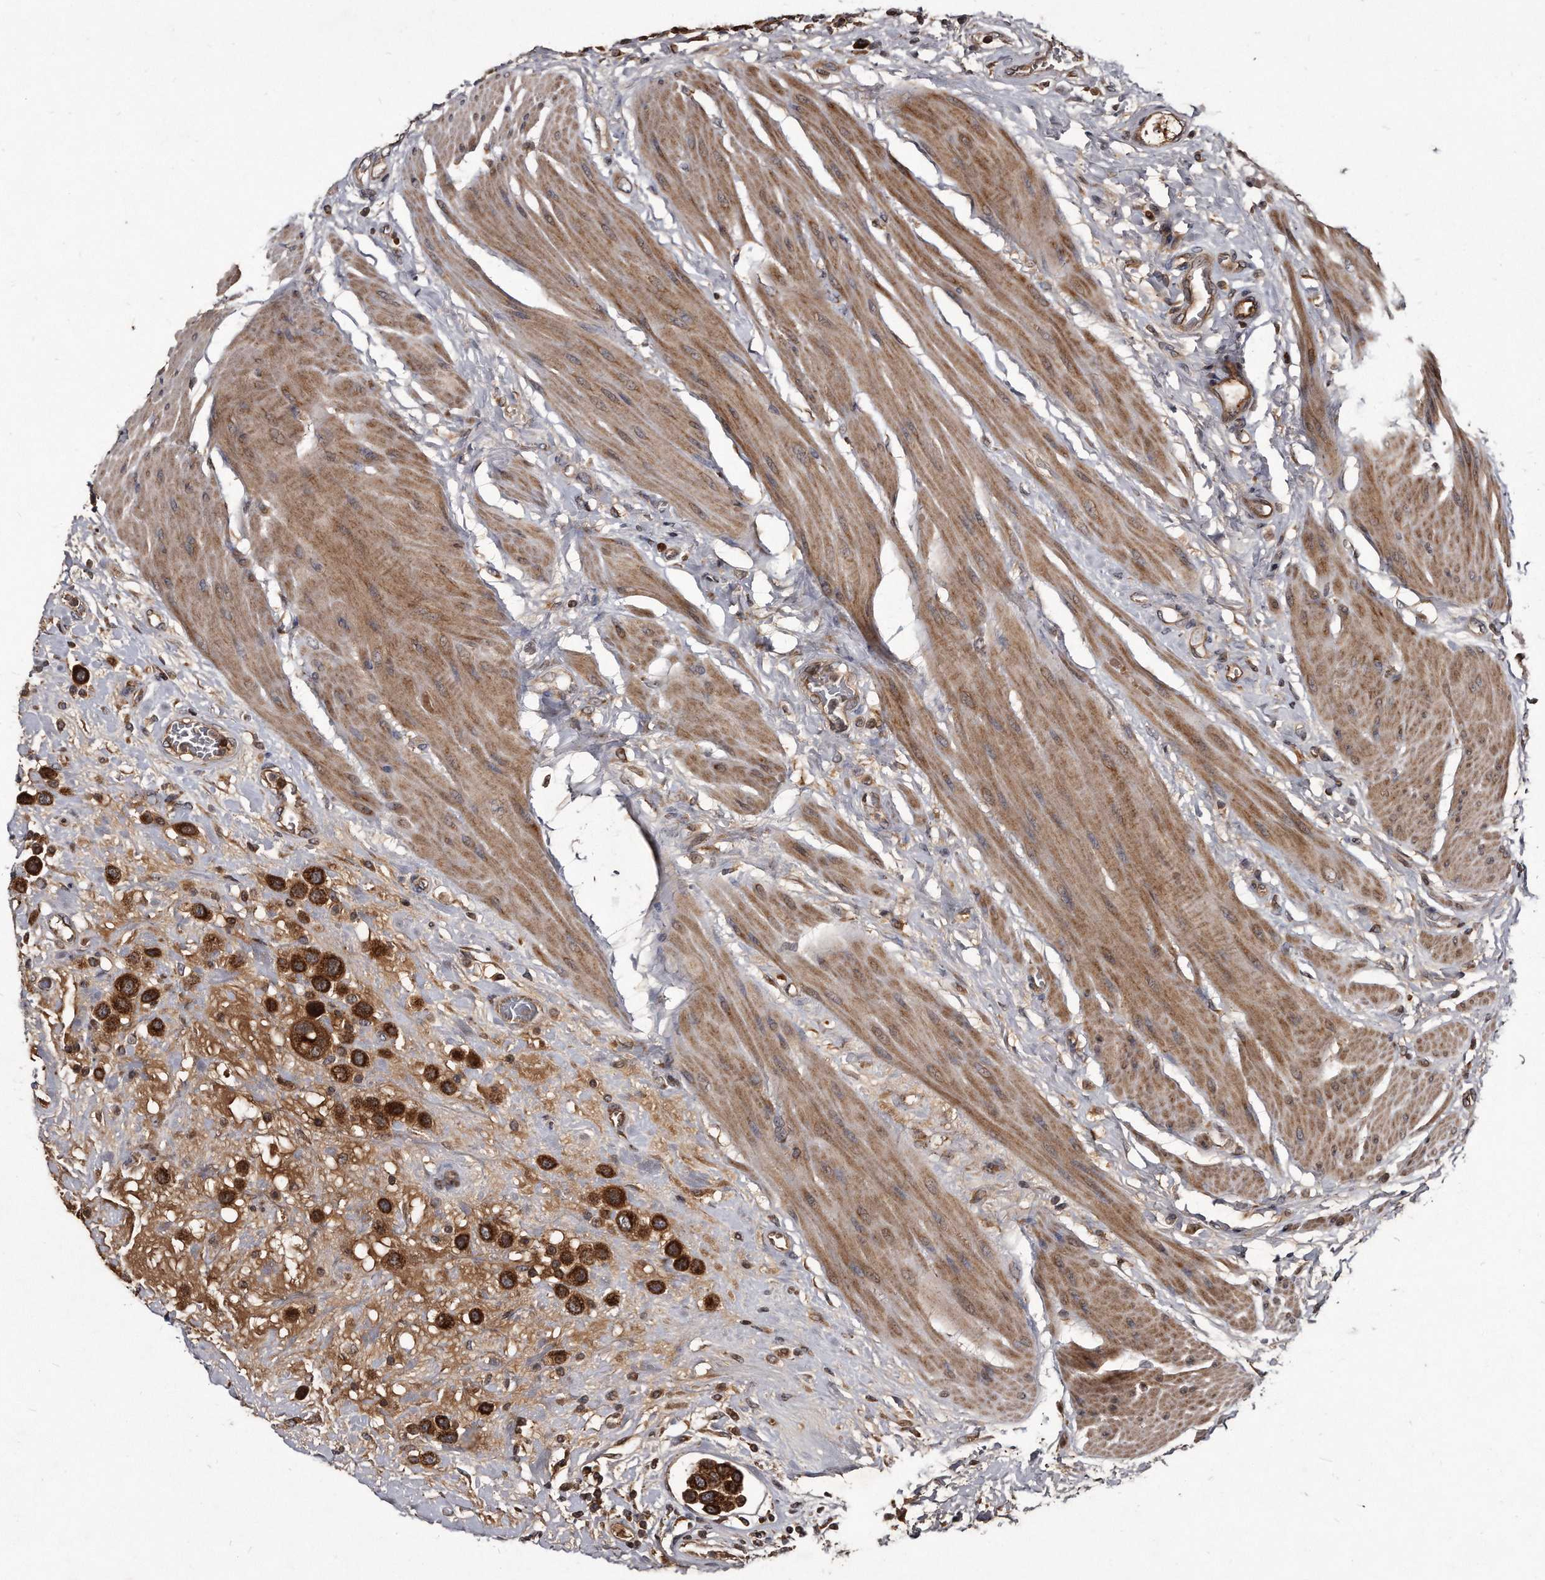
{"staining": {"intensity": "strong", "quantity": ">75%", "location": "cytoplasmic/membranous"}, "tissue": "urothelial cancer", "cell_type": "Tumor cells", "image_type": "cancer", "snomed": [{"axis": "morphology", "description": "Urothelial carcinoma, High grade"}, {"axis": "topography", "description": "Urinary bladder"}], "caption": "IHC (DAB (3,3'-diaminobenzidine)) staining of human urothelial carcinoma (high-grade) demonstrates strong cytoplasmic/membranous protein positivity in approximately >75% of tumor cells.", "gene": "FAM136A", "patient": {"sex": "male", "age": 50}}